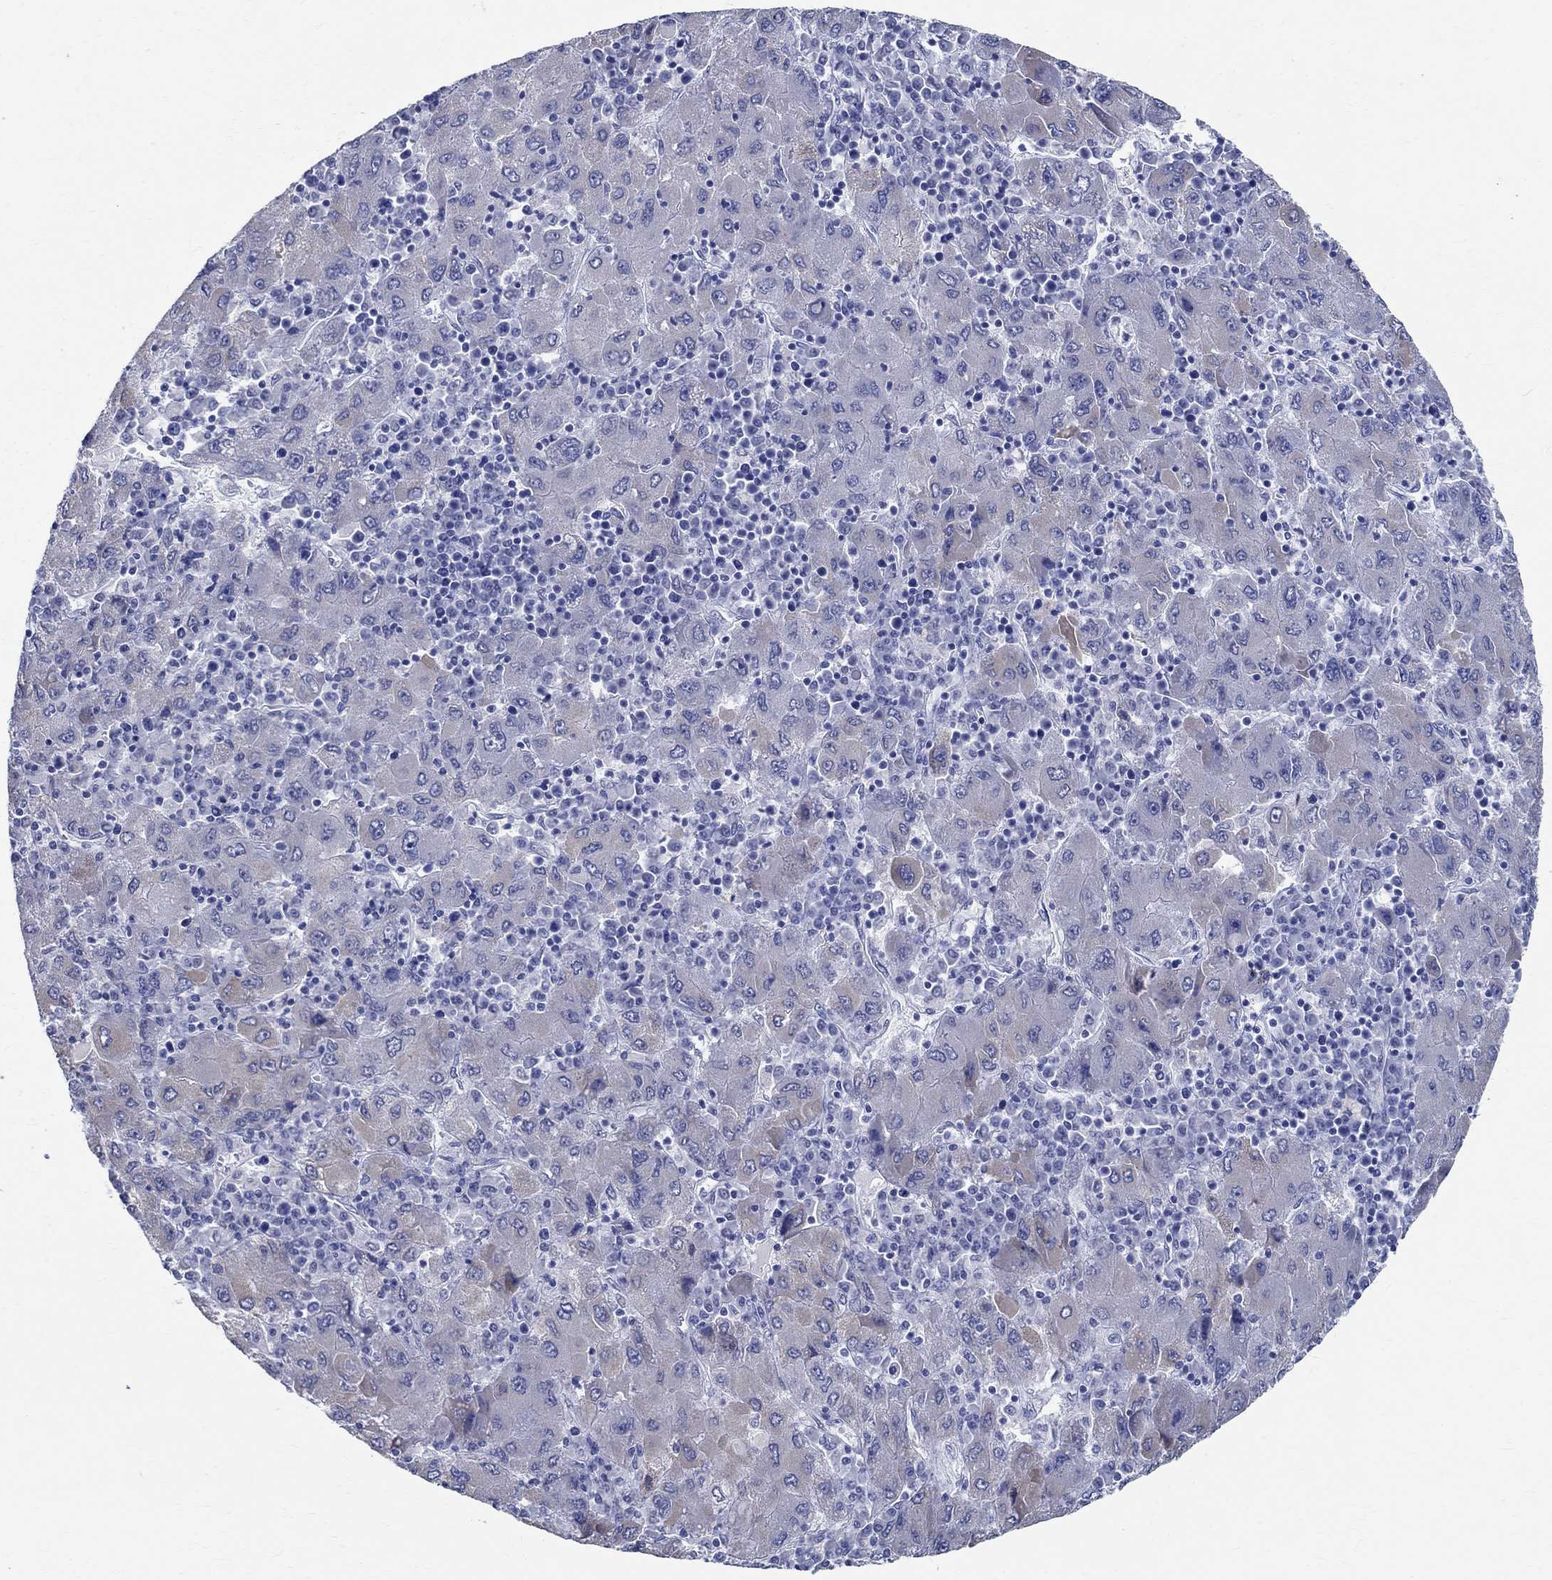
{"staining": {"intensity": "negative", "quantity": "none", "location": "none"}, "tissue": "liver cancer", "cell_type": "Tumor cells", "image_type": "cancer", "snomed": [{"axis": "morphology", "description": "Carcinoma, Hepatocellular, NOS"}, {"axis": "topography", "description": "Liver"}], "caption": "Tumor cells show no significant protein staining in liver cancer (hepatocellular carcinoma).", "gene": "TSPAN16", "patient": {"sex": "male", "age": 75}}